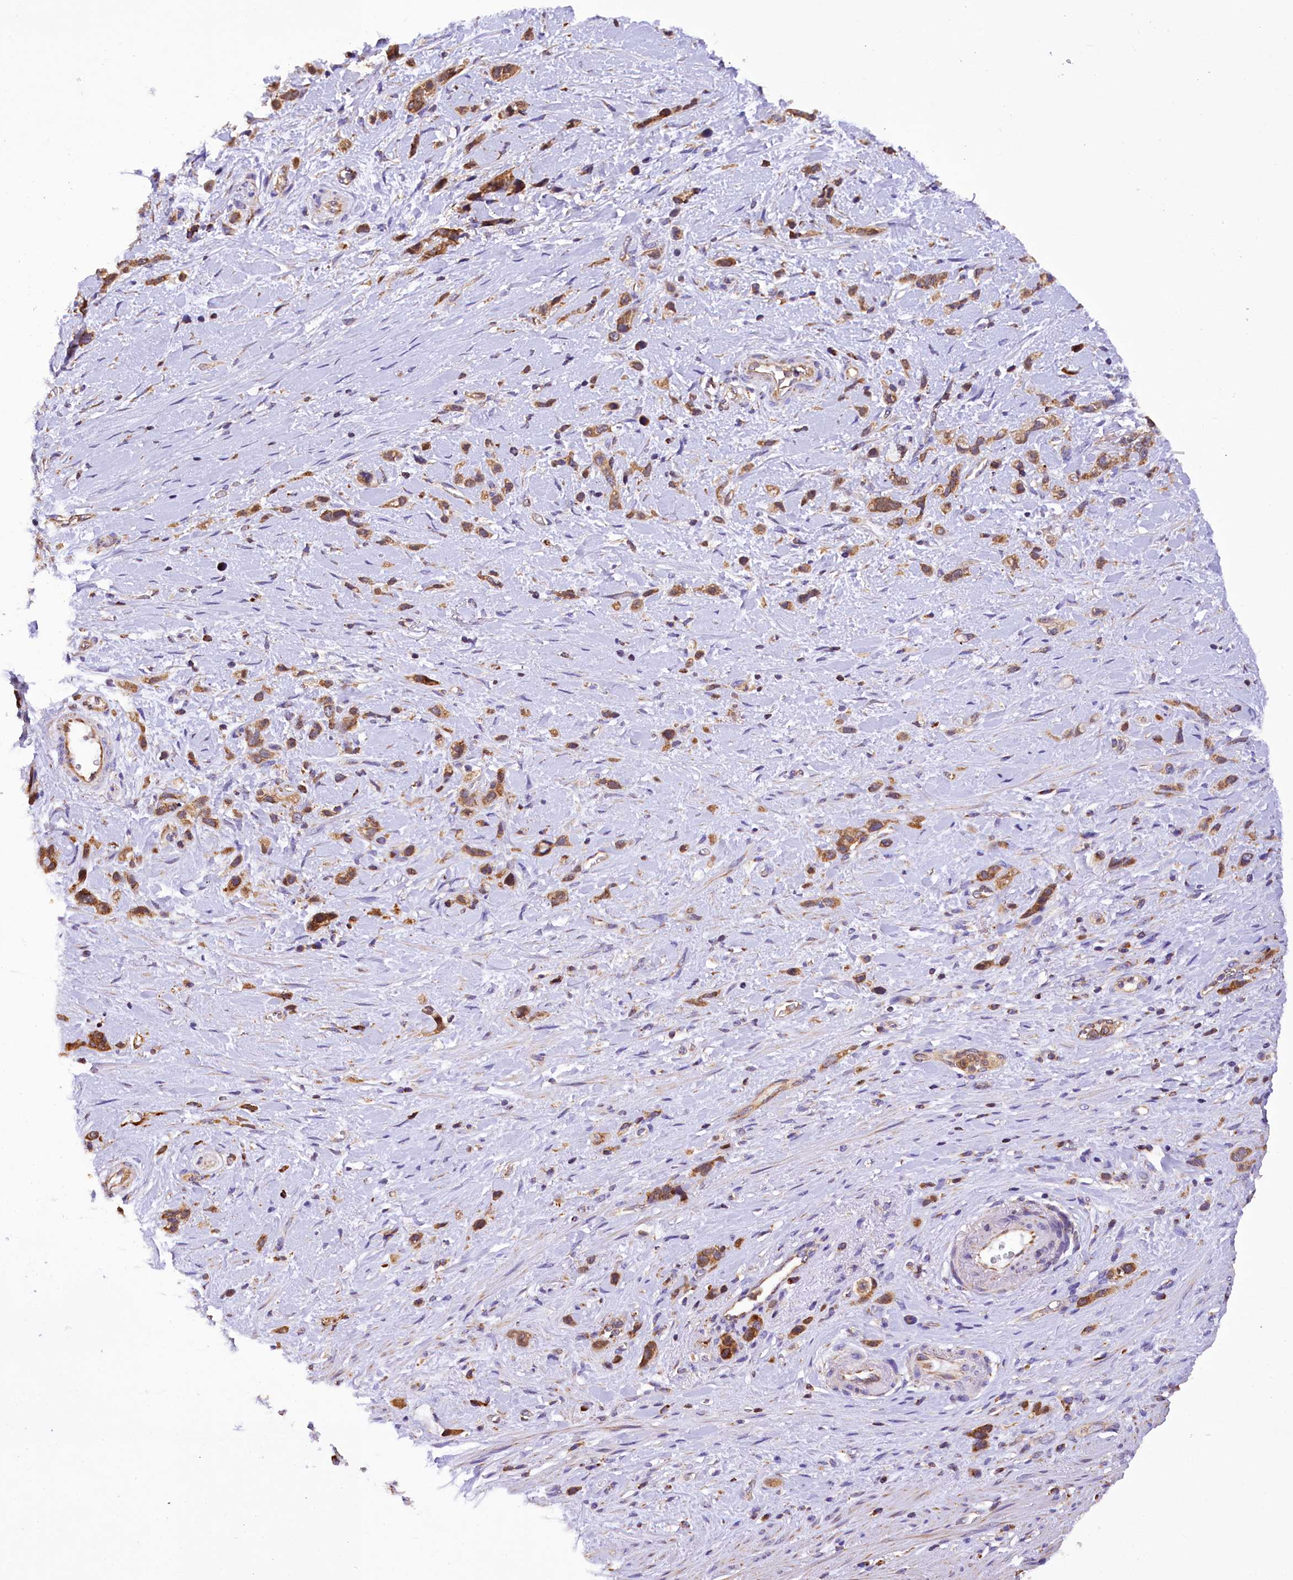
{"staining": {"intensity": "moderate", "quantity": ">75%", "location": "cytoplasmic/membranous"}, "tissue": "stomach cancer", "cell_type": "Tumor cells", "image_type": "cancer", "snomed": [{"axis": "morphology", "description": "Adenocarcinoma, NOS"}, {"axis": "morphology", "description": "Adenocarcinoma, High grade"}, {"axis": "topography", "description": "Stomach, upper"}, {"axis": "topography", "description": "Stomach, lower"}], "caption": "Immunohistochemistry (IHC) (DAB (3,3'-diaminobenzidine)) staining of human high-grade adenocarcinoma (stomach) reveals moderate cytoplasmic/membranous protein expression in approximately >75% of tumor cells.", "gene": "TASOR2", "patient": {"sex": "female", "age": 65}}